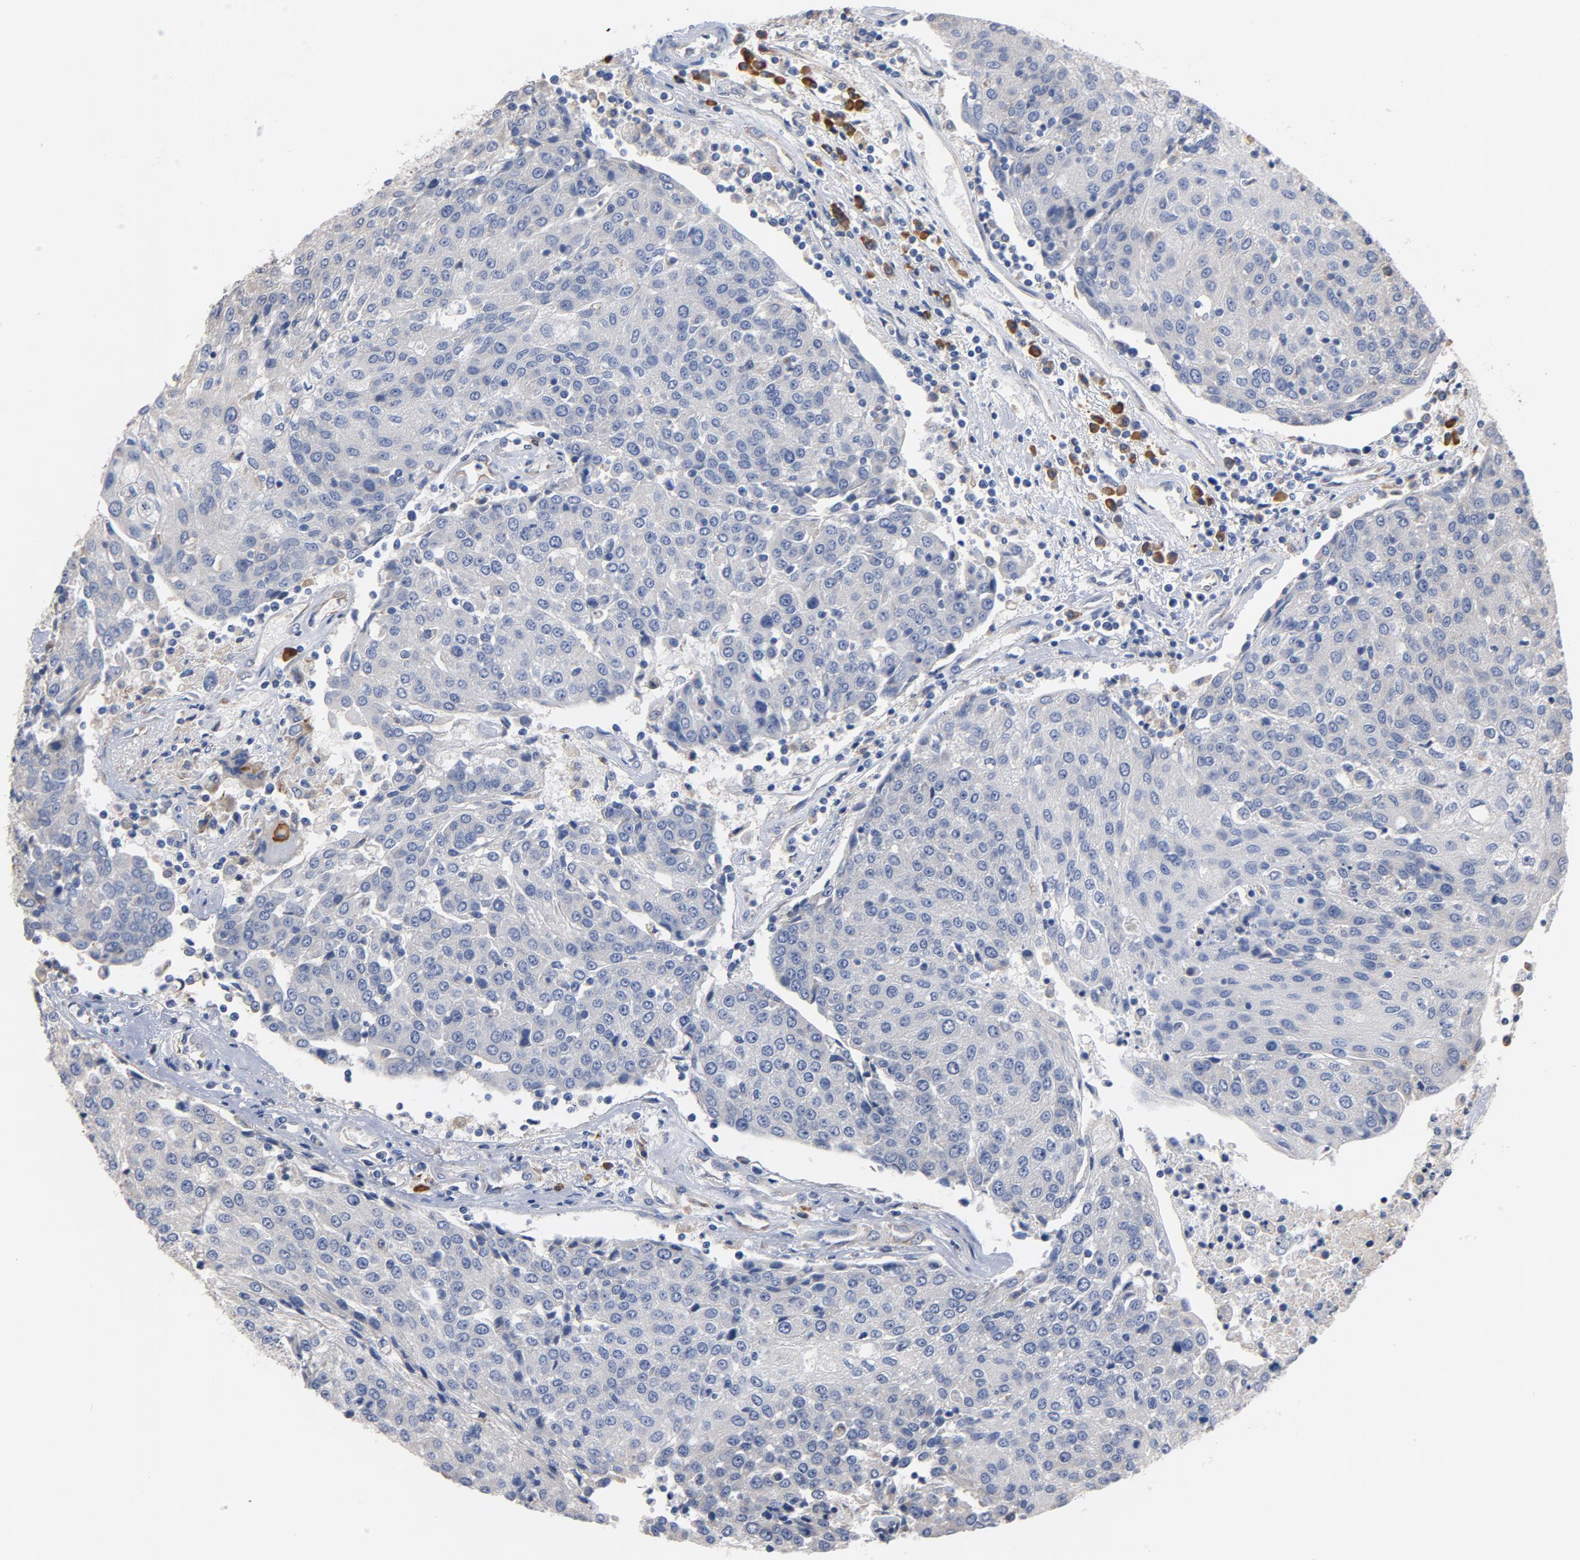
{"staining": {"intensity": "negative", "quantity": "none", "location": "none"}, "tissue": "urothelial cancer", "cell_type": "Tumor cells", "image_type": "cancer", "snomed": [{"axis": "morphology", "description": "Urothelial carcinoma, High grade"}, {"axis": "topography", "description": "Urinary bladder"}], "caption": "DAB immunohistochemical staining of urothelial cancer displays no significant staining in tumor cells.", "gene": "TLR4", "patient": {"sex": "female", "age": 85}}